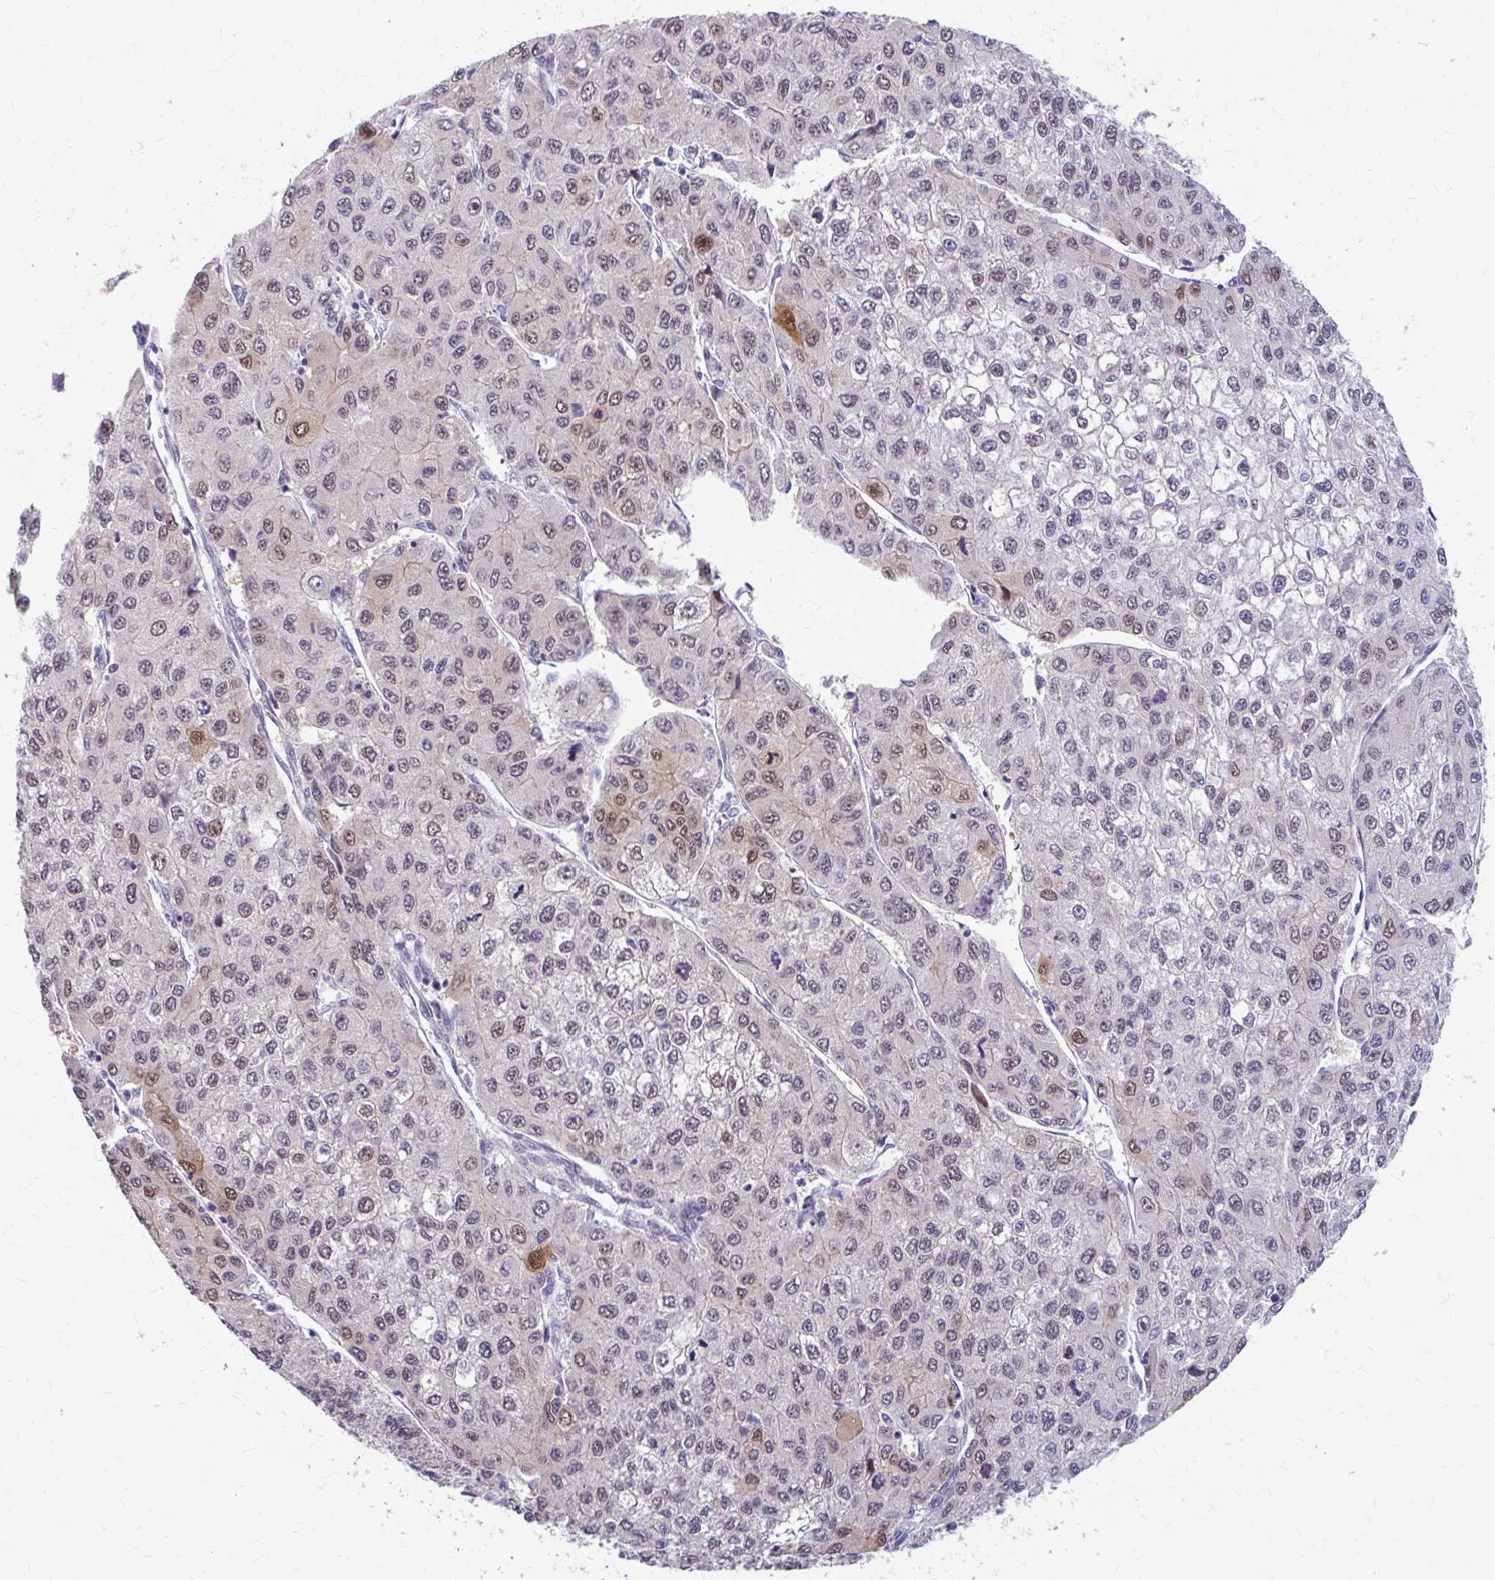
{"staining": {"intensity": "moderate", "quantity": "25%-75%", "location": "nuclear"}, "tissue": "liver cancer", "cell_type": "Tumor cells", "image_type": "cancer", "snomed": [{"axis": "morphology", "description": "Carcinoma, Hepatocellular, NOS"}, {"axis": "topography", "description": "Liver"}], "caption": "Protein staining displays moderate nuclear expression in approximately 25%-75% of tumor cells in liver cancer (hepatocellular carcinoma).", "gene": "RGS16", "patient": {"sex": "female", "age": 66}}